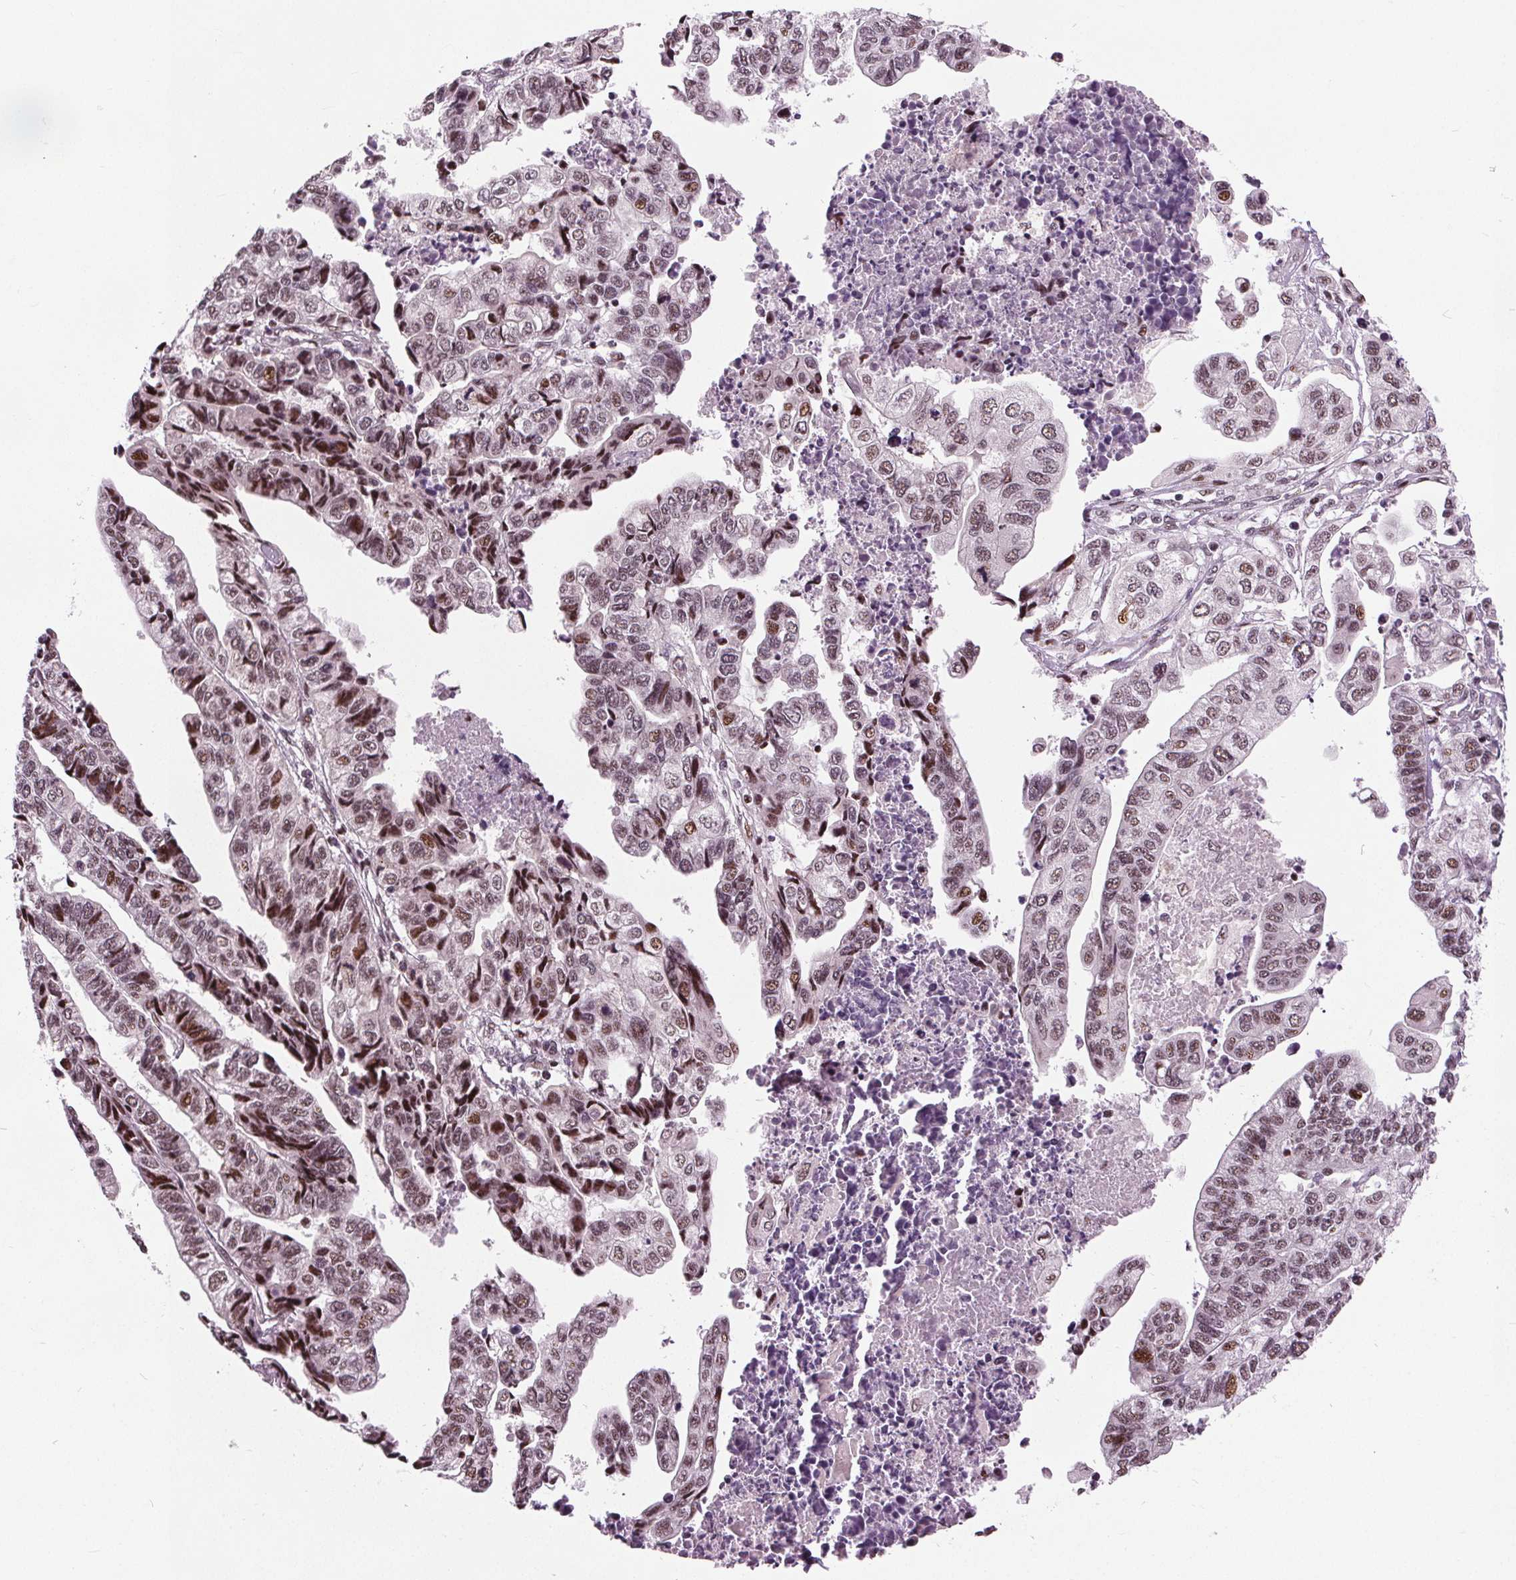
{"staining": {"intensity": "moderate", "quantity": ">75%", "location": "nuclear"}, "tissue": "stomach cancer", "cell_type": "Tumor cells", "image_type": "cancer", "snomed": [{"axis": "morphology", "description": "Adenocarcinoma, NOS"}, {"axis": "topography", "description": "Stomach, upper"}], "caption": "Brown immunohistochemical staining in human stomach cancer (adenocarcinoma) demonstrates moderate nuclear expression in about >75% of tumor cells. The staining is performed using DAB brown chromogen to label protein expression. The nuclei are counter-stained blue using hematoxylin.", "gene": "TTC34", "patient": {"sex": "female", "age": 67}}